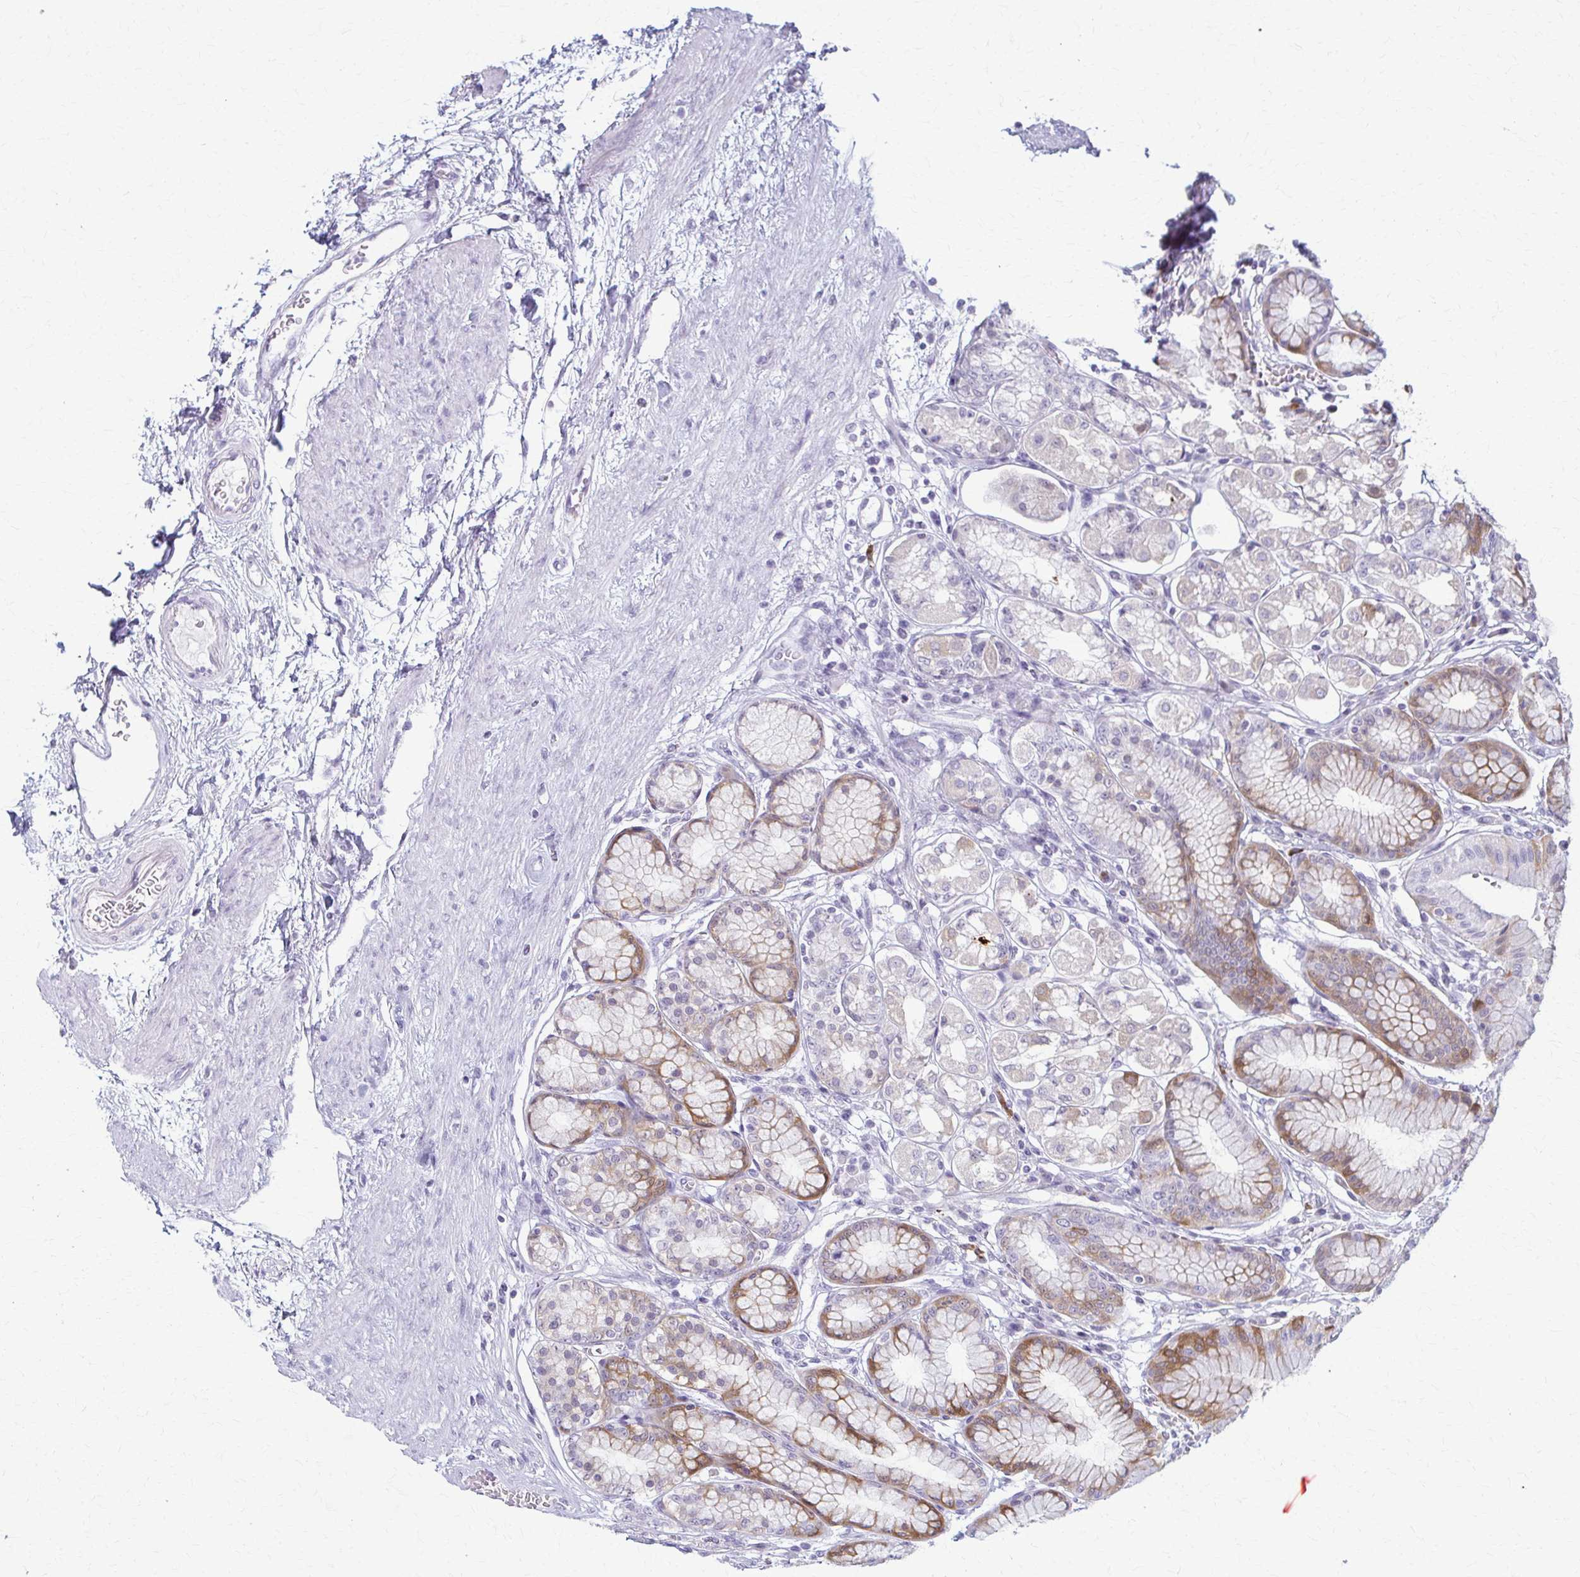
{"staining": {"intensity": "moderate", "quantity": "<25%", "location": "cytoplasmic/membranous"}, "tissue": "stomach", "cell_type": "Glandular cells", "image_type": "normal", "snomed": [{"axis": "morphology", "description": "Normal tissue, NOS"}, {"axis": "topography", "description": "Stomach"}, {"axis": "topography", "description": "Stomach, lower"}], "caption": "This is a histology image of IHC staining of unremarkable stomach, which shows moderate expression in the cytoplasmic/membranous of glandular cells.", "gene": "LDLRAP1", "patient": {"sex": "male", "age": 76}}